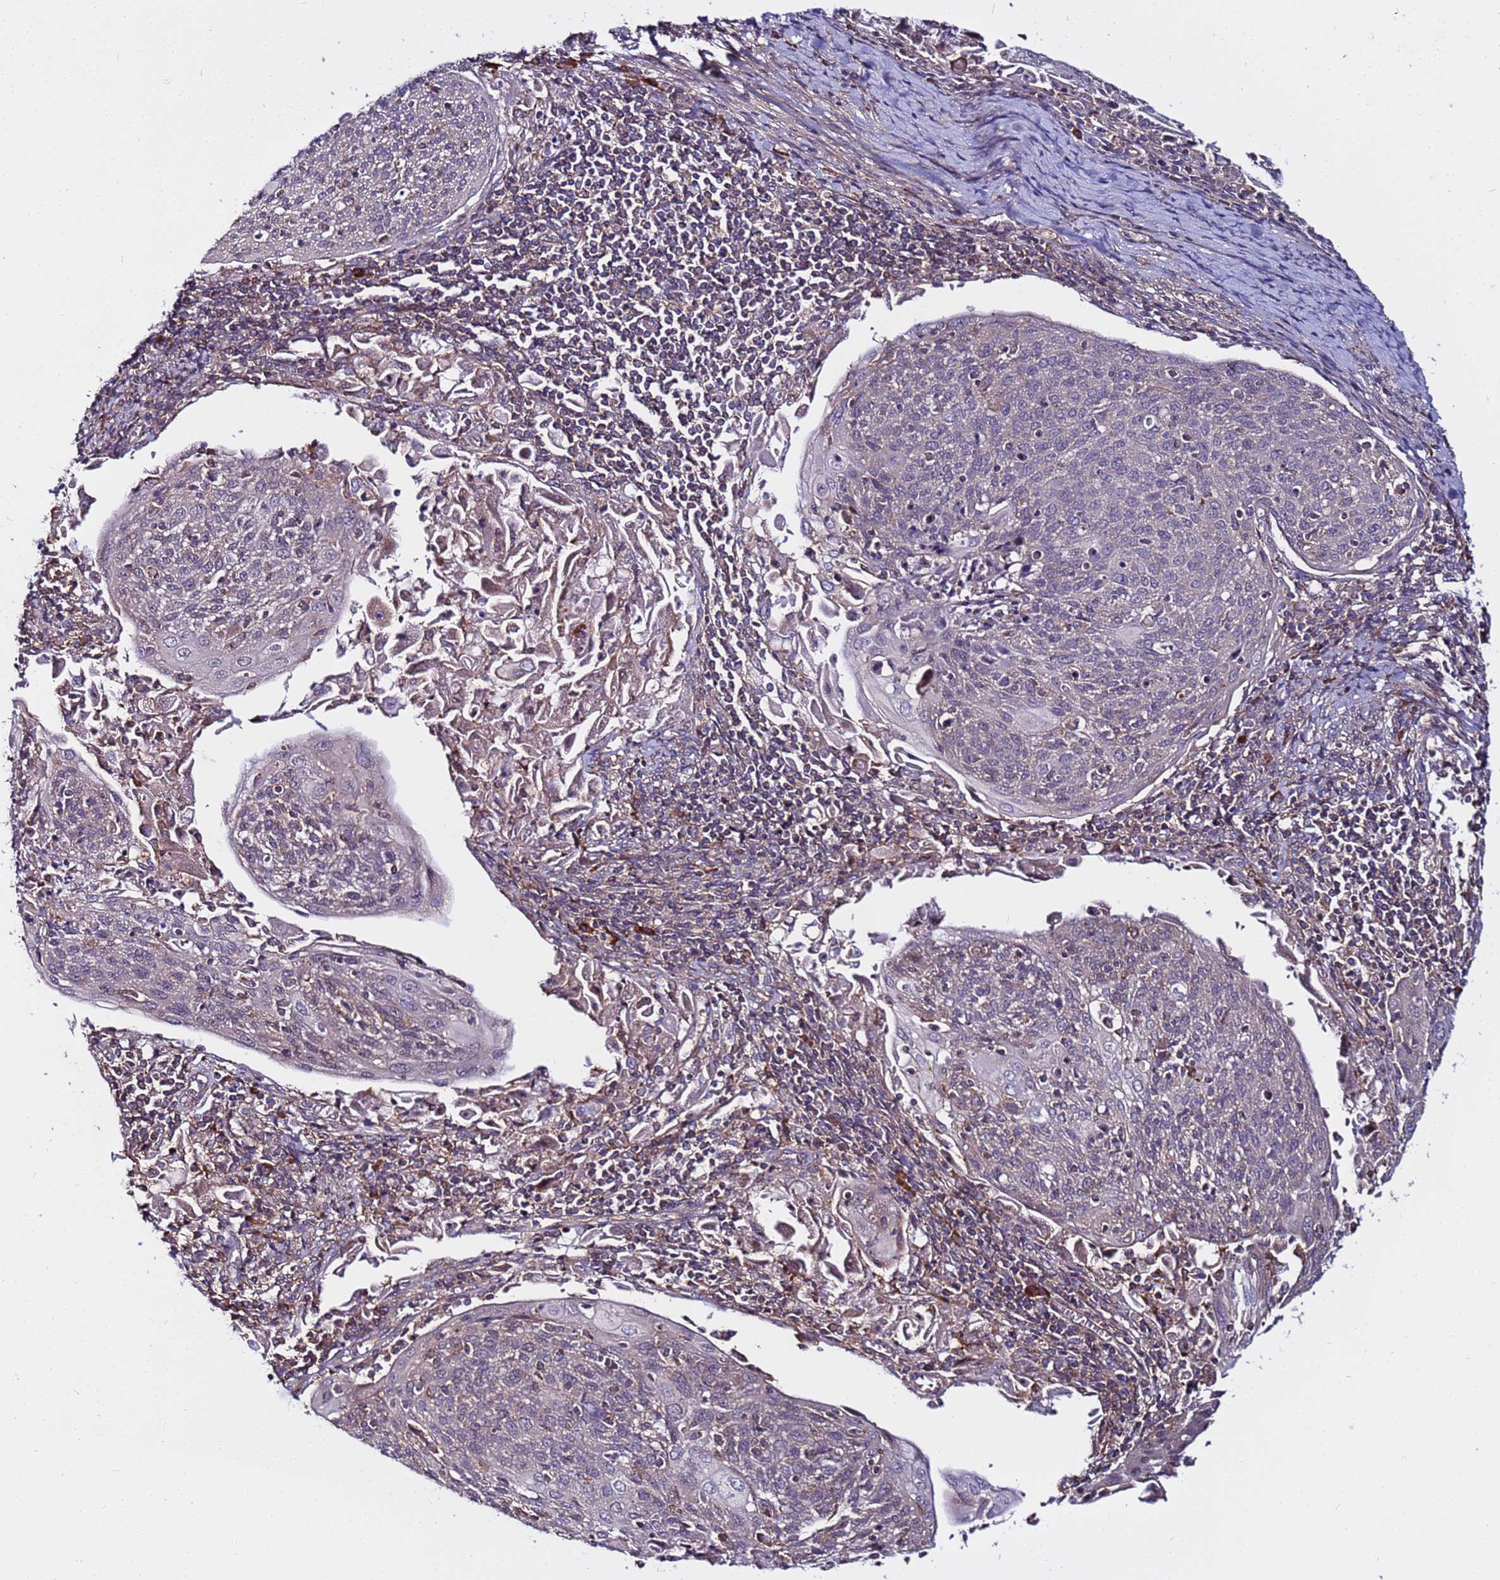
{"staining": {"intensity": "weak", "quantity": "<25%", "location": "cytoplasmic/membranous"}, "tissue": "cervical cancer", "cell_type": "Tumor cells", "image_type": "cancer", "snomed": [{"axis": "morphology", "description": "Squamous cell carcinoma, NOS"}, {"axis": "topography", "description": "Cervix"}], "caption": "Immunohistochemistry of human squamous cell carcinoma (cervical) shows no positivity in tumor cells.", "gene": "STK38", "patient": {"sex": "female", "age": 67}}